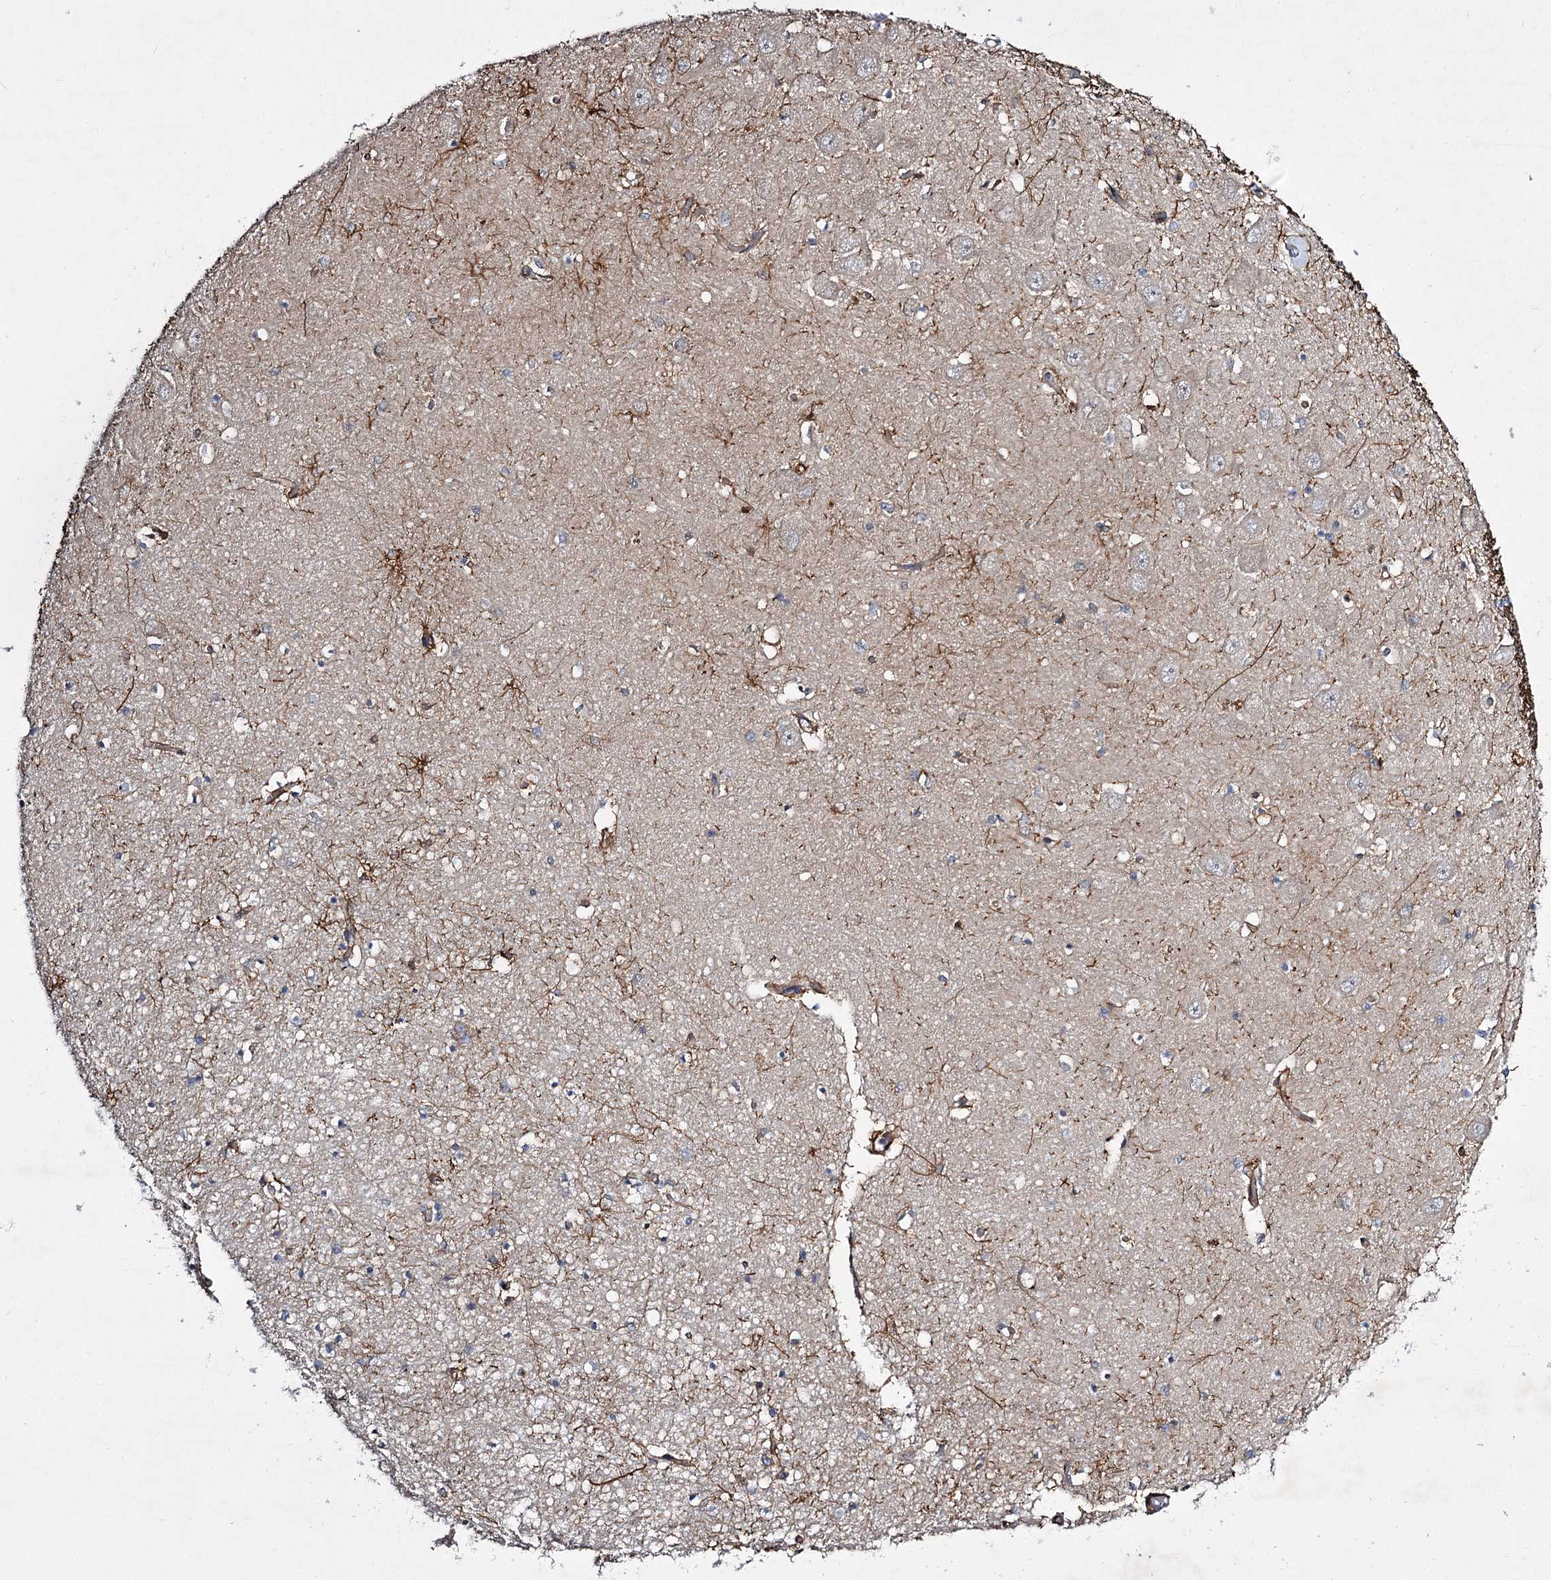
{"staining": {"intensity": "strong", "quantity": "<25%", "location": "cytoplasmic/membranous"}, "tissue": "hippocampus", "cell_type": "Glial cells", "image_type": "normal", "snomed": [{"axis": "morphology", "description": "Normal tissue, NOS"}, {"axis": "topography", "description": "Hippocampus"}], "caption": "Protein analysis of unremarkable hippocampus shows strong cytoplasmic/membranous expression in about <25% of glial cells.", "gene": "DPEP2", "patient": {"sex": "male", "age": 70}}